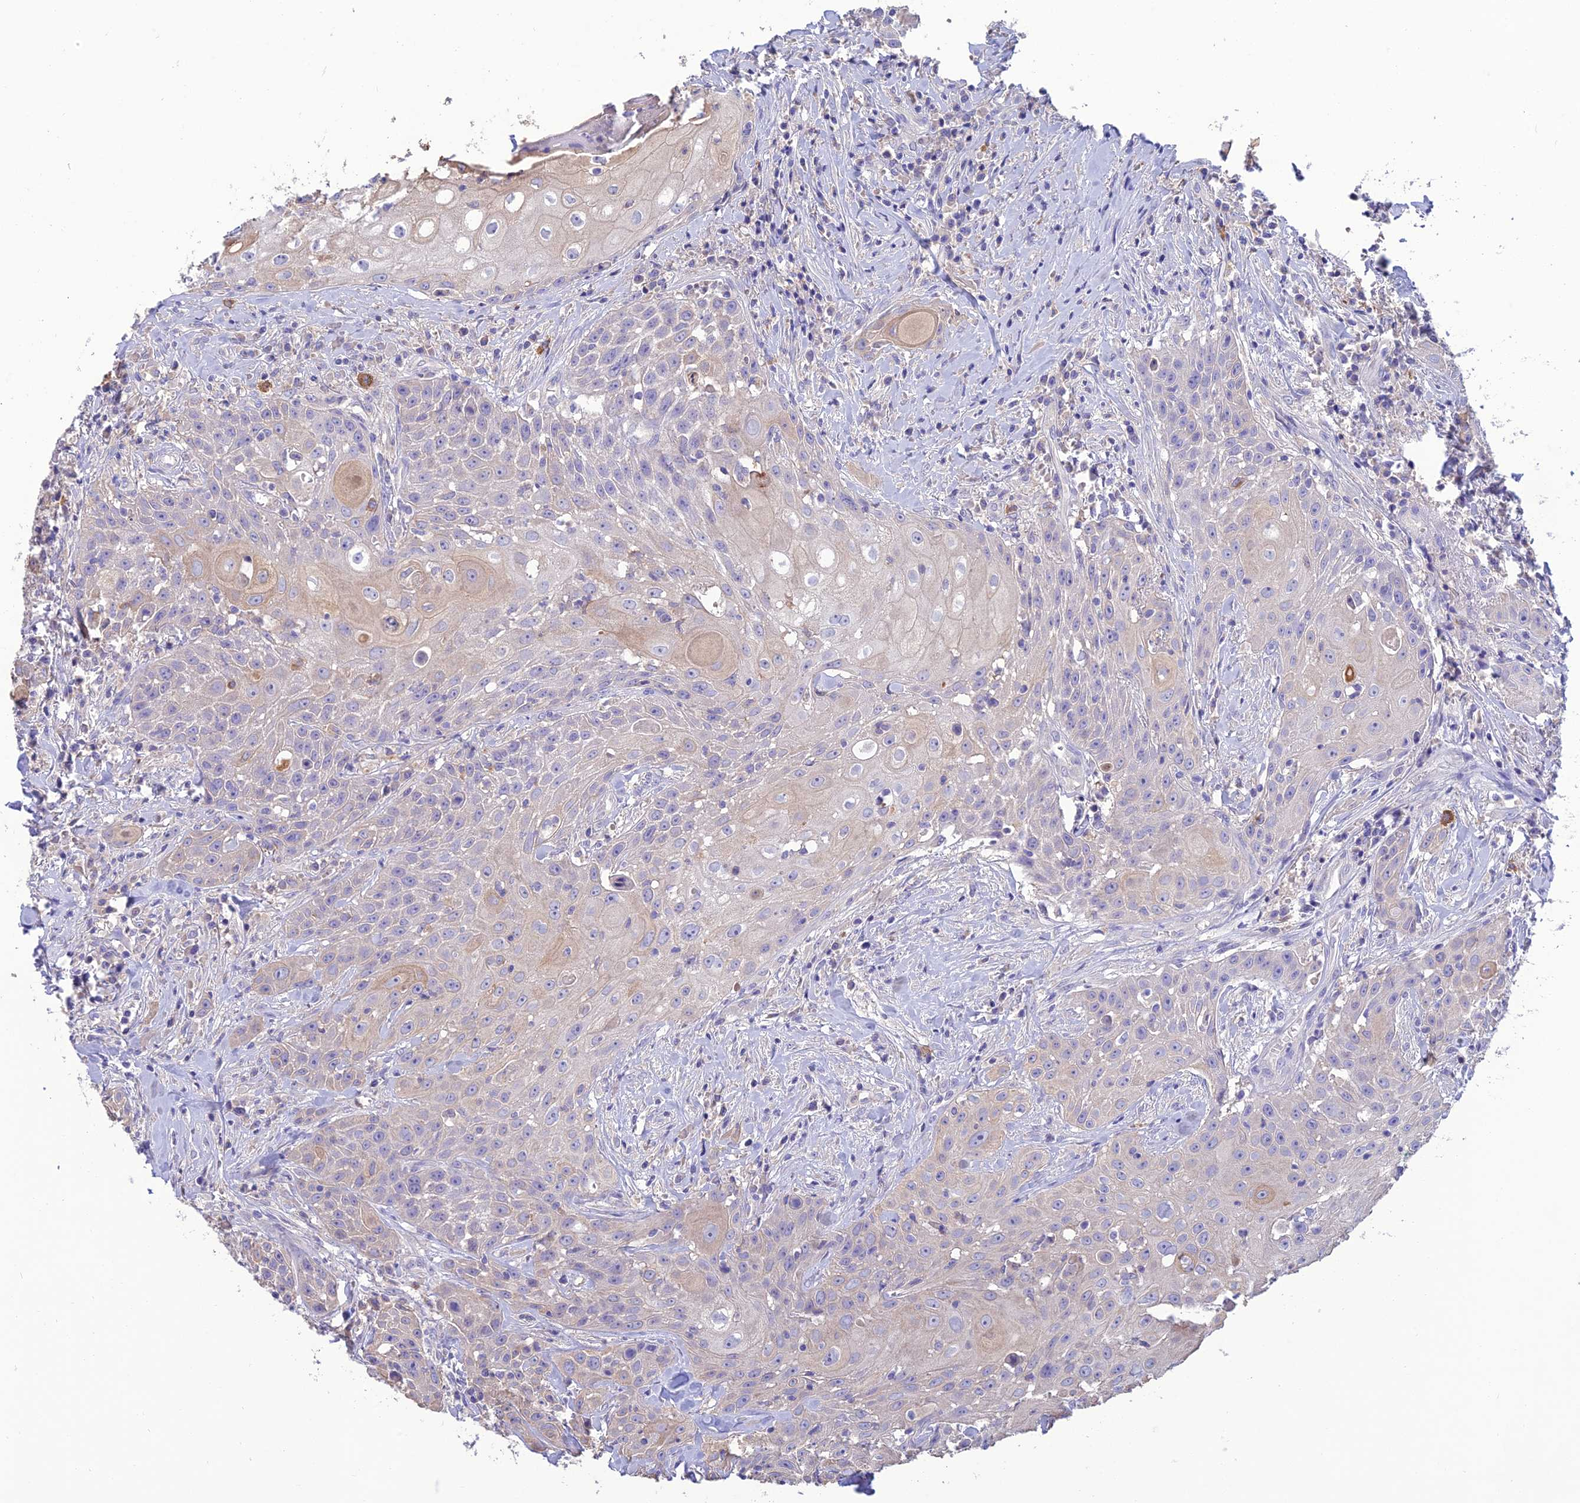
{"staining": {"intensity": "weak", "quantity": "<25%", "location": "cytoplasmic/membranous"}, "tissue": "head and neck cancer", "cell_type": "Tumor cells", "image_type": "cancer", "snomed": [{"axis": "morphology", "description": "Squamous cell carcinoma, NOS"}, {"axis": "topography", "description": "Oral tissue"}, {"axis": "topography", "description": "Head-Neck"}], "caption": "Tumor cells show no significant protein positivity in head and neck squamous cell carcinoma.", "gene": "SFT2D2", "patient": {"sex": "female", "age": 82}}